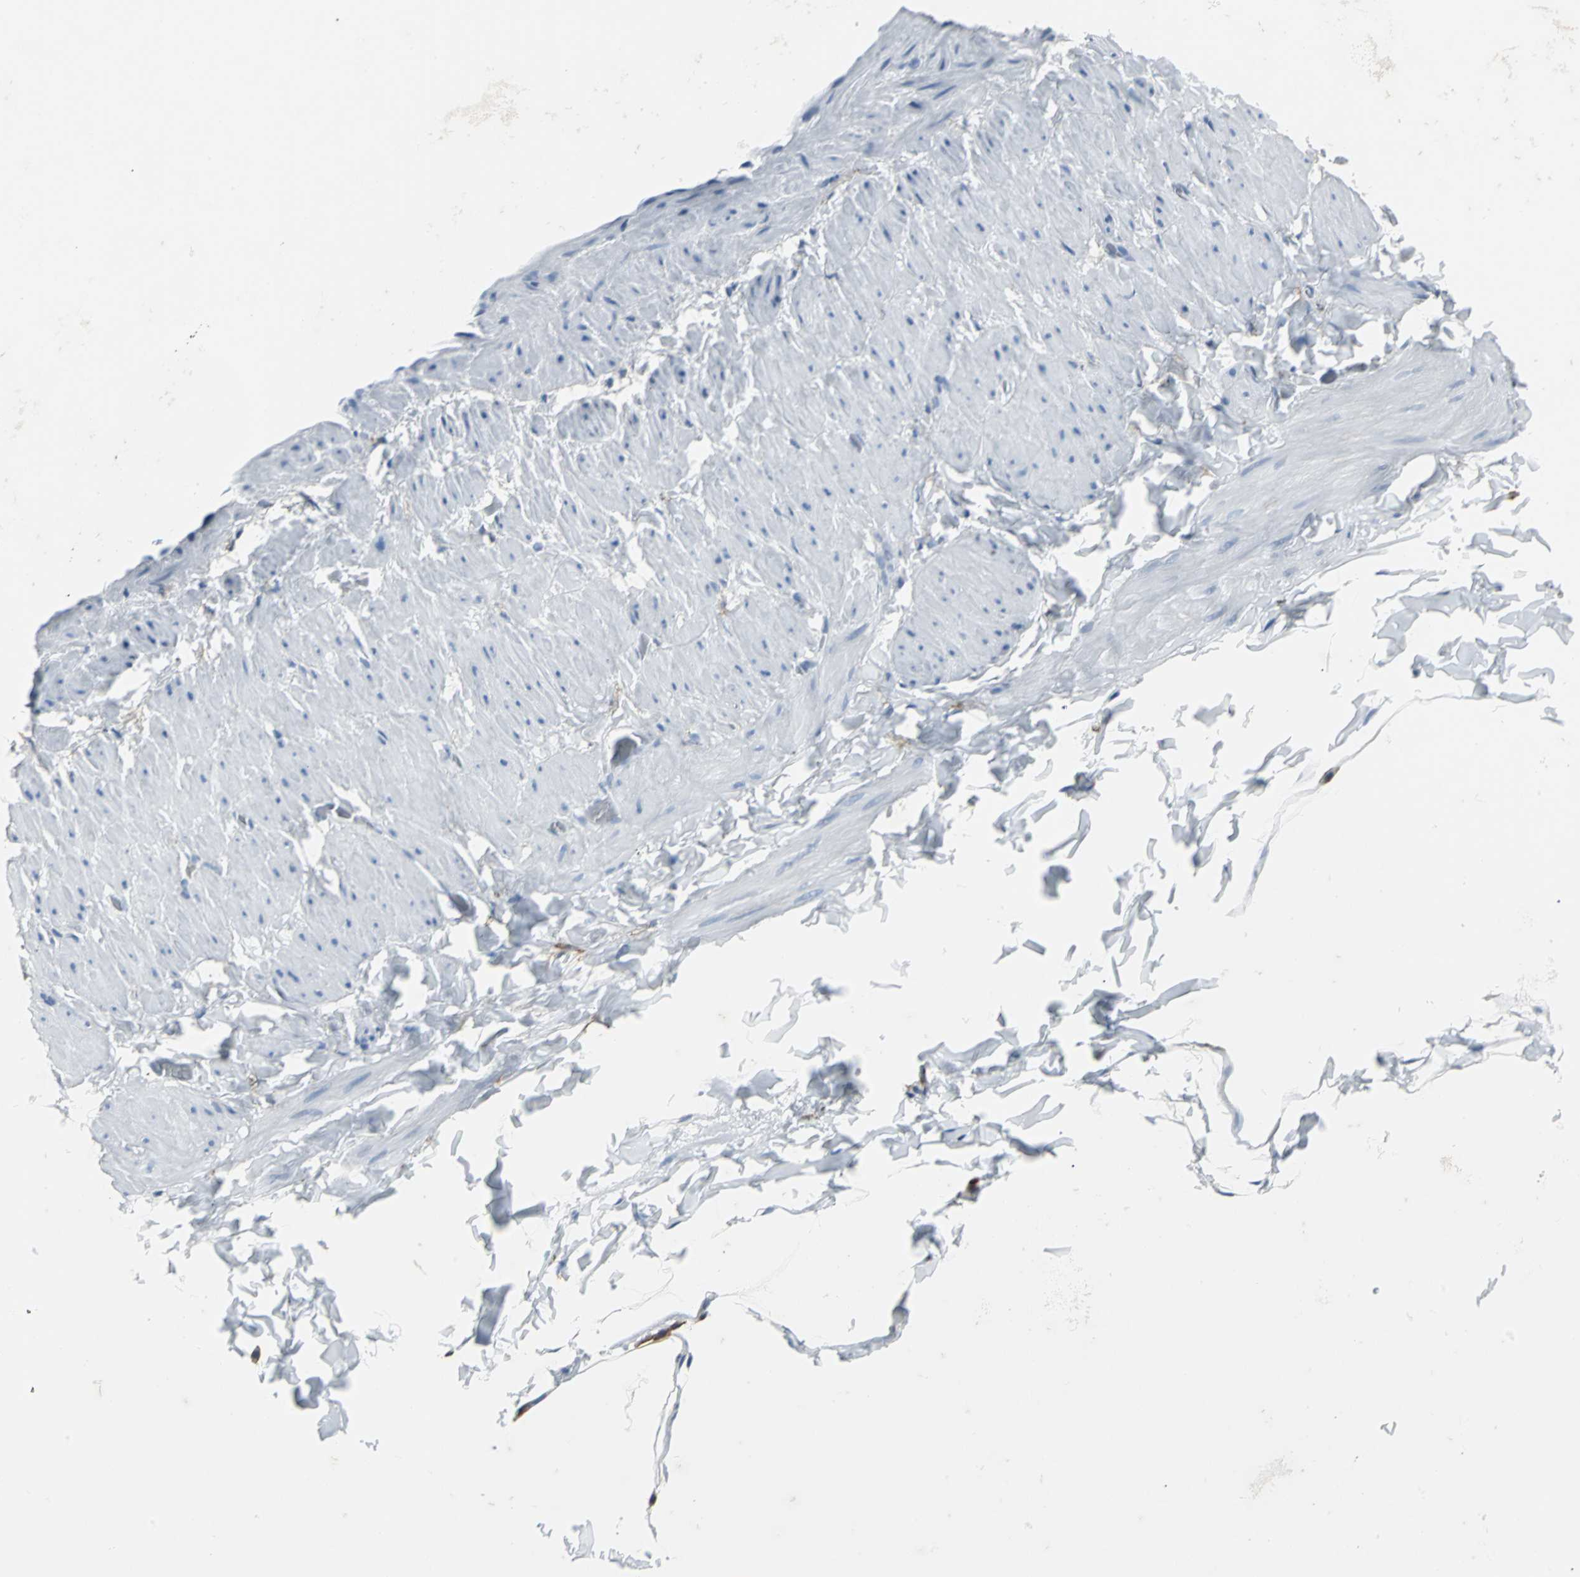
{"staining": {"intensity": "negative", "quantity": "none", "location": "none"}, "tissue": "adipose tissue", "cell_type": "Adipocytes", "image_type": "normal", "snomed": [{"axis": "morphology", "description": "Normal tissue, NOS"}, {"axis": "topography", "description": "Soft tissue"}], "caption": "Immunohistochemistry (IHC) photomicrograph of benign human adipose tissue stained for a protein (brown), which exhibits no staining in adipocytes.", "gene": "IQGAP2", "patient": {"sex": "male", "age": 26}}